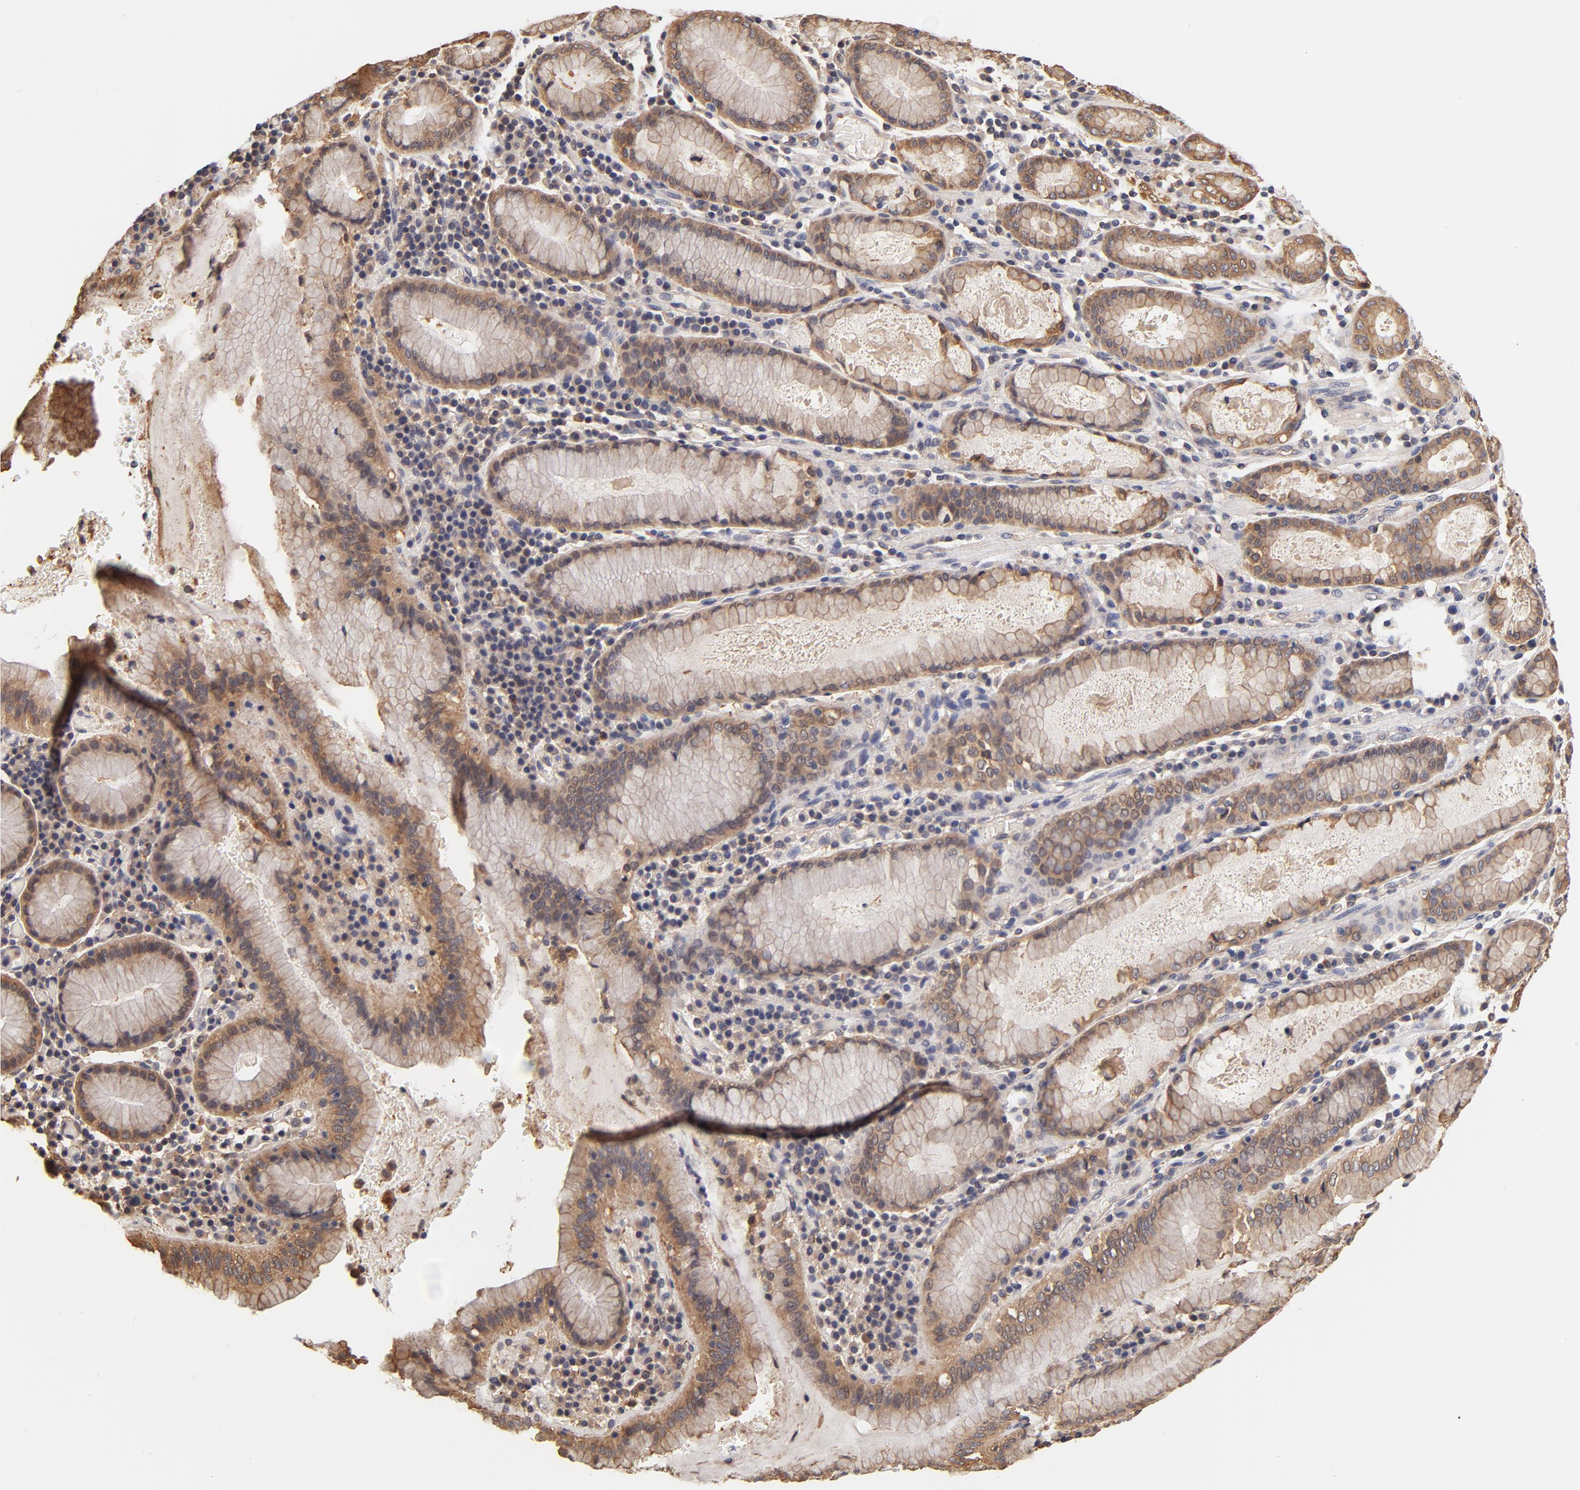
{"staining": {"intensity": "weak", "quantity": "25%-75%", "location": "cytoplasmic/membranous"}, "tissue": "stomach cancer", "cell_type": "Tumor cells", "image_type": "cancer", "snomed": [{"axis": "morphology", "description": "Adenocarcinoma, NOS"}, {"axis": "topography", "description": "Stomach, lower"}], "caption": "DAB (3,3'-diaminobenzidine) immunohistochemical staining of stomach cancer displays weak cytoplasmic/membranous protein positivity in approximately 25%-75% of tumor cells.", "gene": "FCMR", "patient": {"sex": "male", "age": 88}}